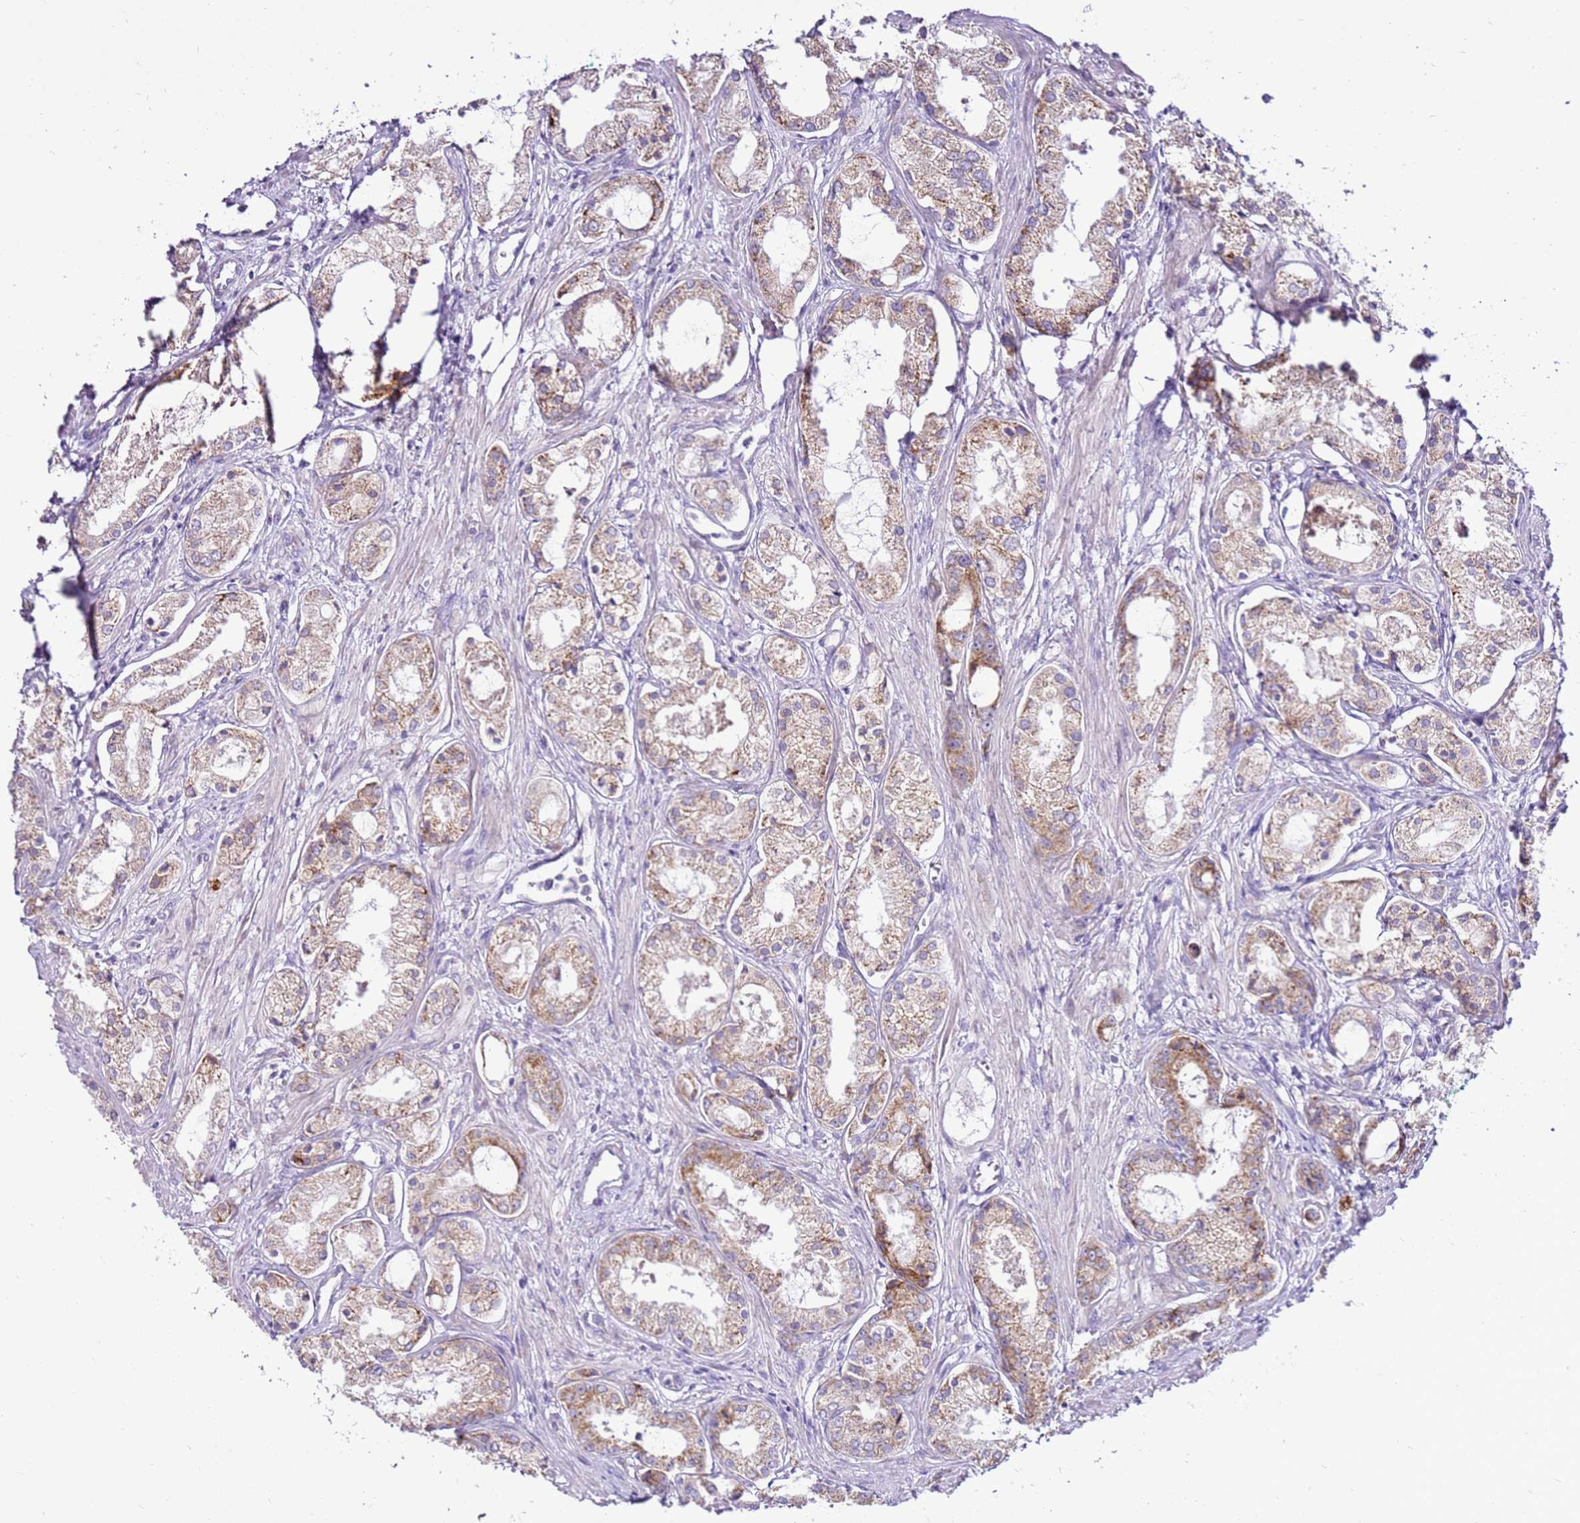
{"staining": {"intensity": "moderate", "quantity": "<25%", "location": "cytoplasmic/membranous"}, "tissue": "prostate cancer", "cell_type": "Tumor cells", "image_type": "cancer", "snomed": [{"axis": "morphology", "description": "Adenocarcinoma, Low grade"}, {"axis": "topography", "description": "Prostate"}], "caption": "Immunohistochemistry (IHC) staining of prostate low-grade adenocarcinoma, which demonstrates low levels of moderate cytoplasmic/membranous expression in approximately <25% of tumor cells indicating moderate cytoplasmic/membranous protein positivity. The staining was performed using DAB (brown) for protein detection and nuclei were counterstained in hematoxylin (blue).", "gene": "MRPL36", "patient": {"sex": "male", "age": 68}}